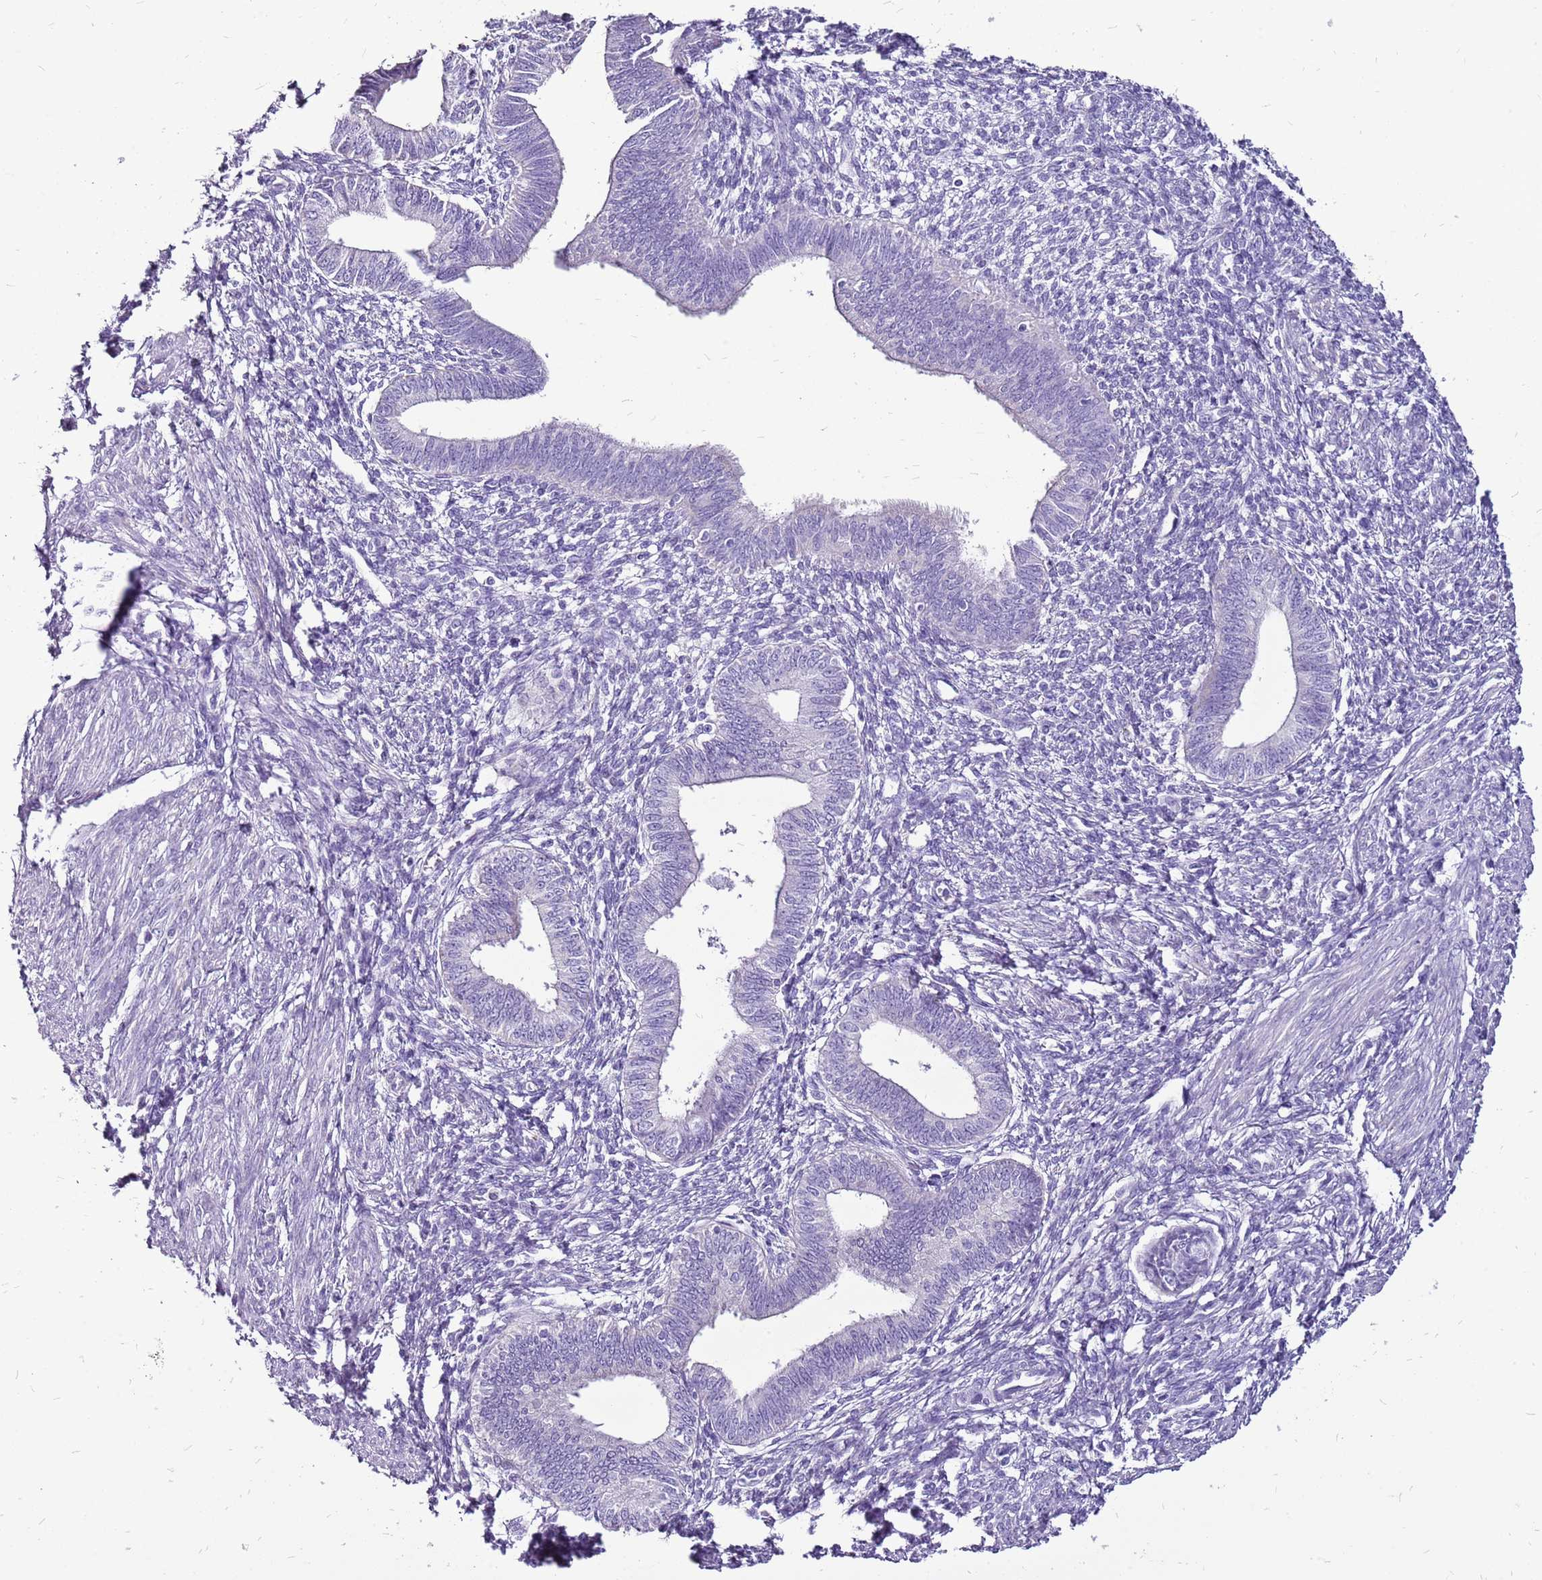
{"staining": {"intensity": "negative", "quantity": "none", "location": "none"}, "tissue": "endometrium", "cell_type": "Cells in endometrial stroma", "image_type": "normal", "snomed": [{"axis": "morphology", "description": "Normal tissue, NOS"}, {"axis": "topography", "description": "Endometrium"}], "caption": "Immunohistochemical staining of unremarkable human endometrium displays no significant expression in cells in endometrial stroma.", "gene": "ACSS3", "patient": {"sex": "female", "age": 46}}